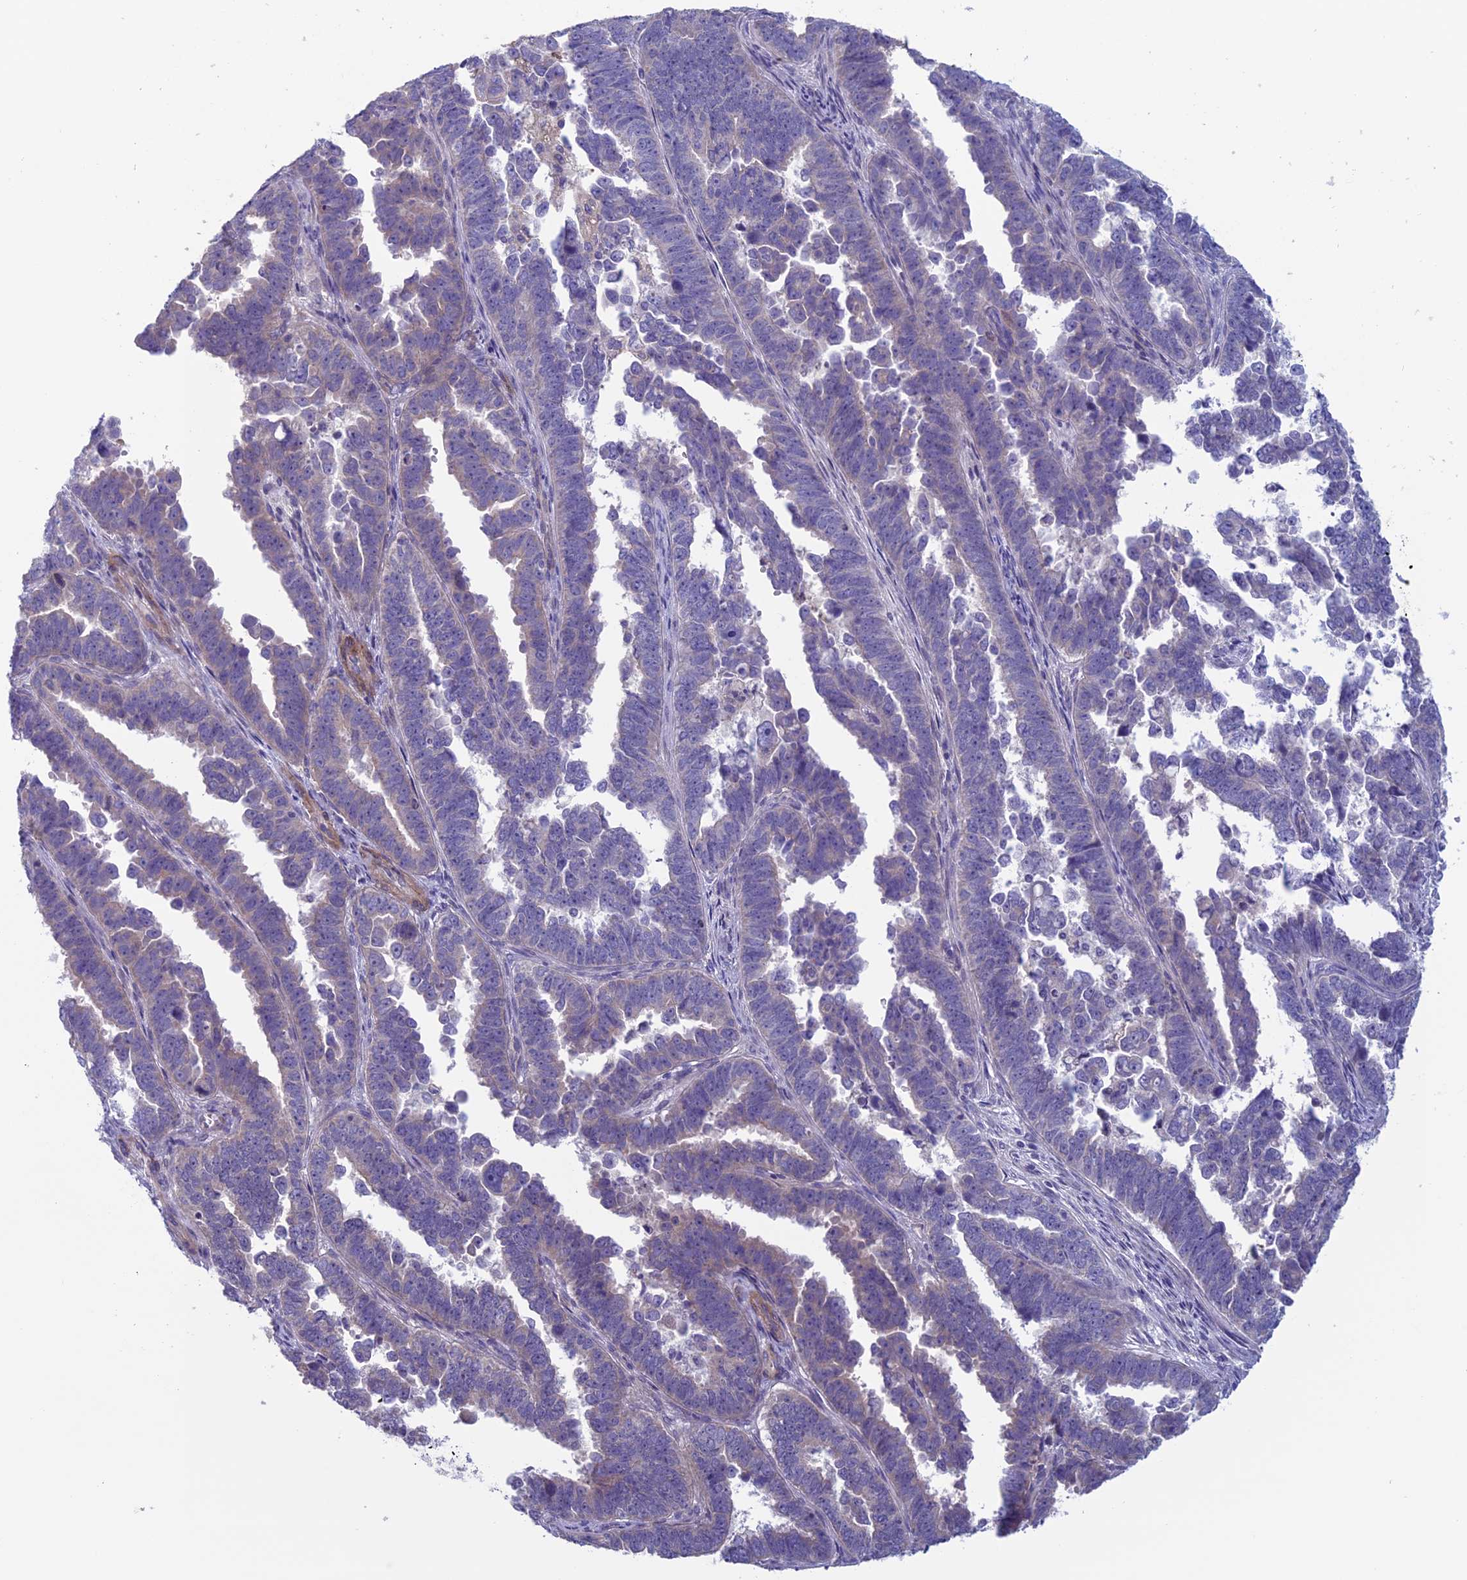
{"staining": {"intensity": "negative", "quantity": "none", "location": "none"}, "tissue": "endometrial cancer", "cell_type": "Tumor cells", "image_type": "cancer", "snomed": [{"axis": "morphology", "description": "Adenocarcinoma, NOS"}, {"axis": "topography", "description": "Endometrium"}], "caption": "Micrograph shows no significant protein expression in tumor cells of endometrial adenocarcinoma.", "gene": "CNOT6L", "patient": {"sex": "female", "age": 75}}